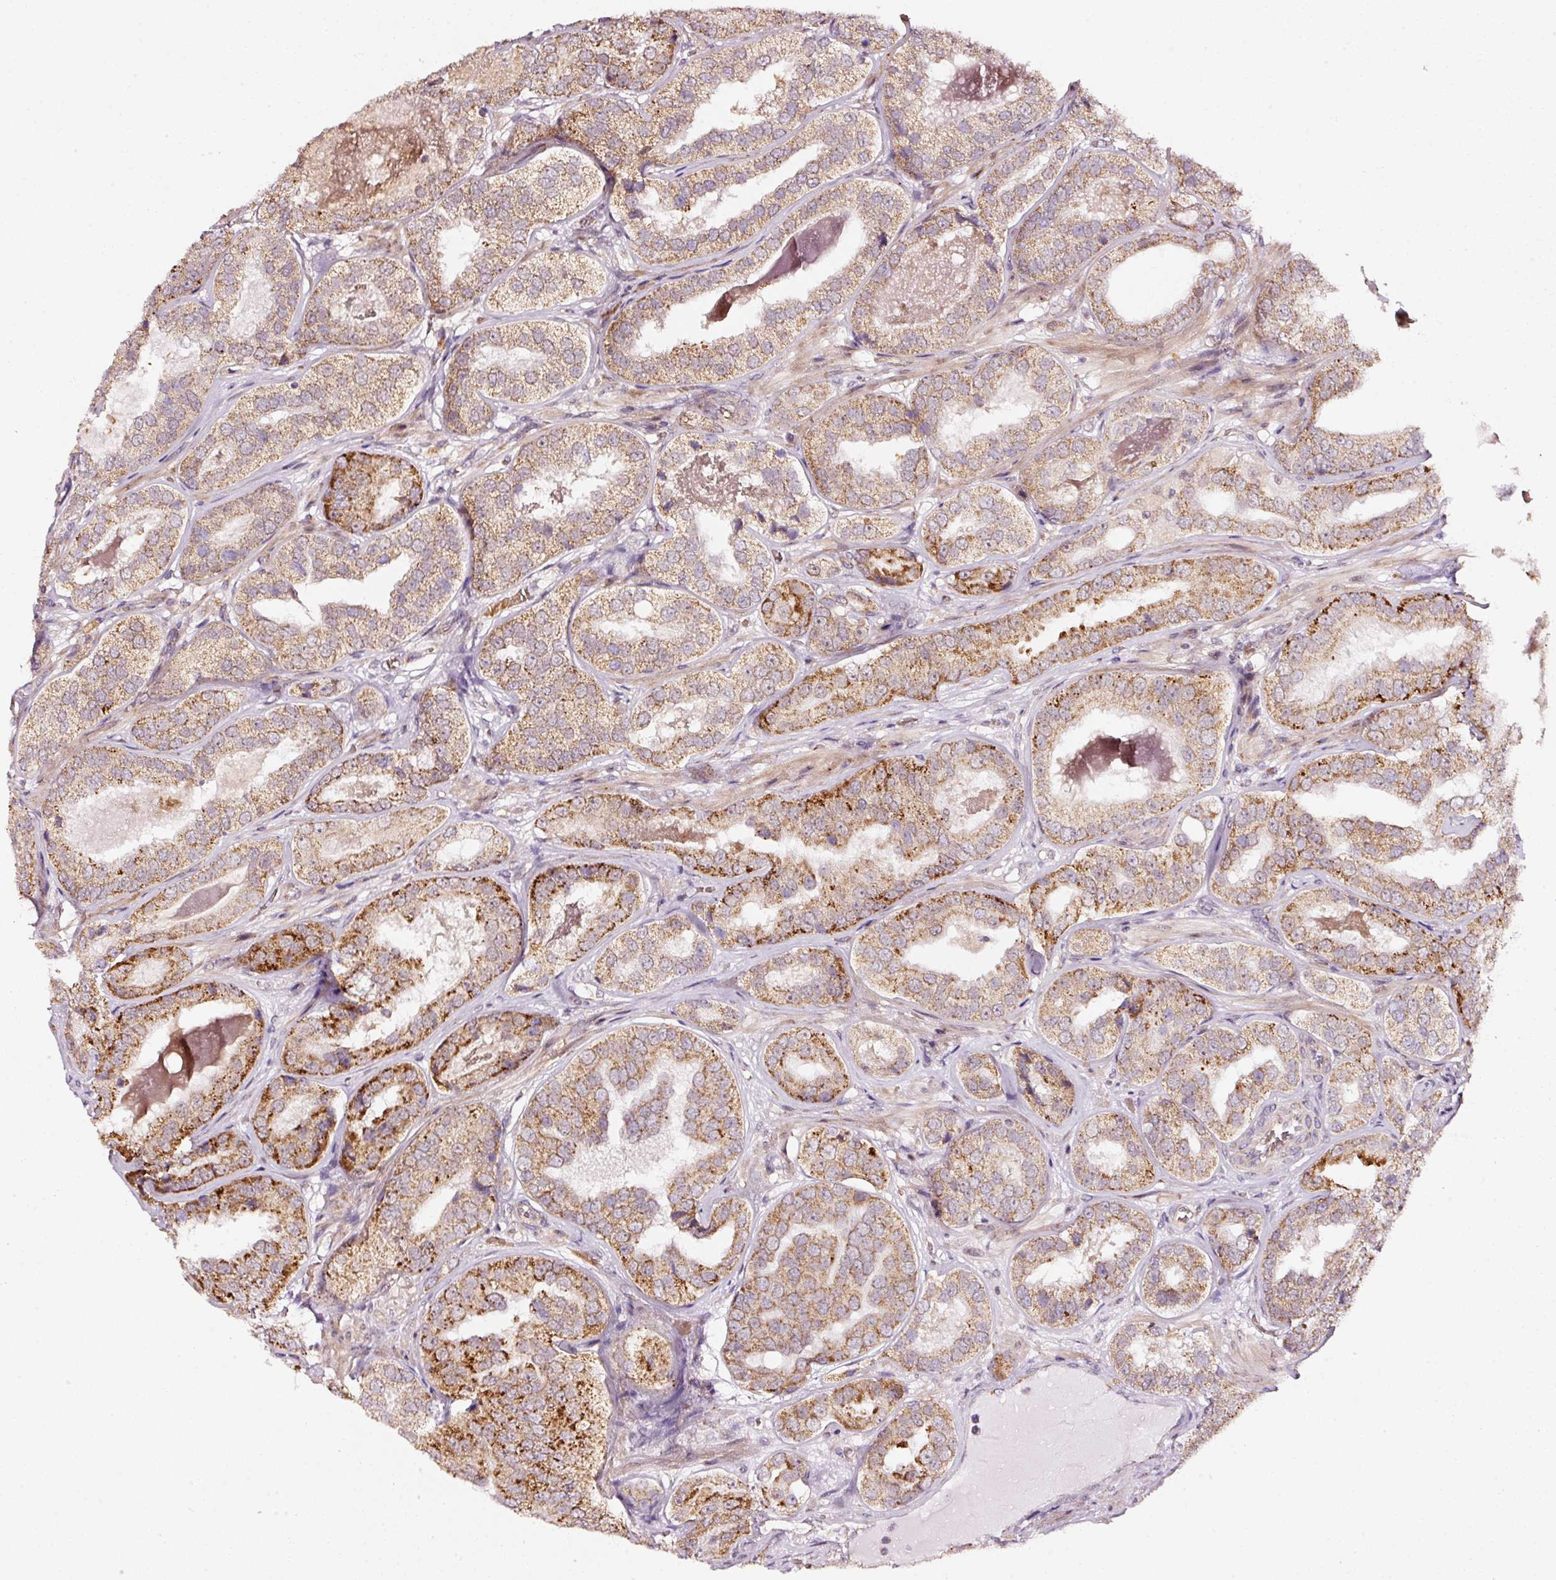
{"staining": {"intensity": "moderate", "quantity": ">75%", "location": "cytoplasmic/membranous"}, "tissue": "prostate cancer", "cell_type": "Tumor cells", "image_type": "cancer", "snomed": [{"axis": "morphology", "description": "Adenocarcinoma, High grade"}, {"axis": "topography", "description": "Prostate"}], "caption": "Human prostate cancer stained for a protein (brown) exhibits moderate cytoplasmic/membranous positive expression in approximately >75% of tumor cells.", "gene": "ZNF460", "patient": {"sex": "male", "age": 63}}